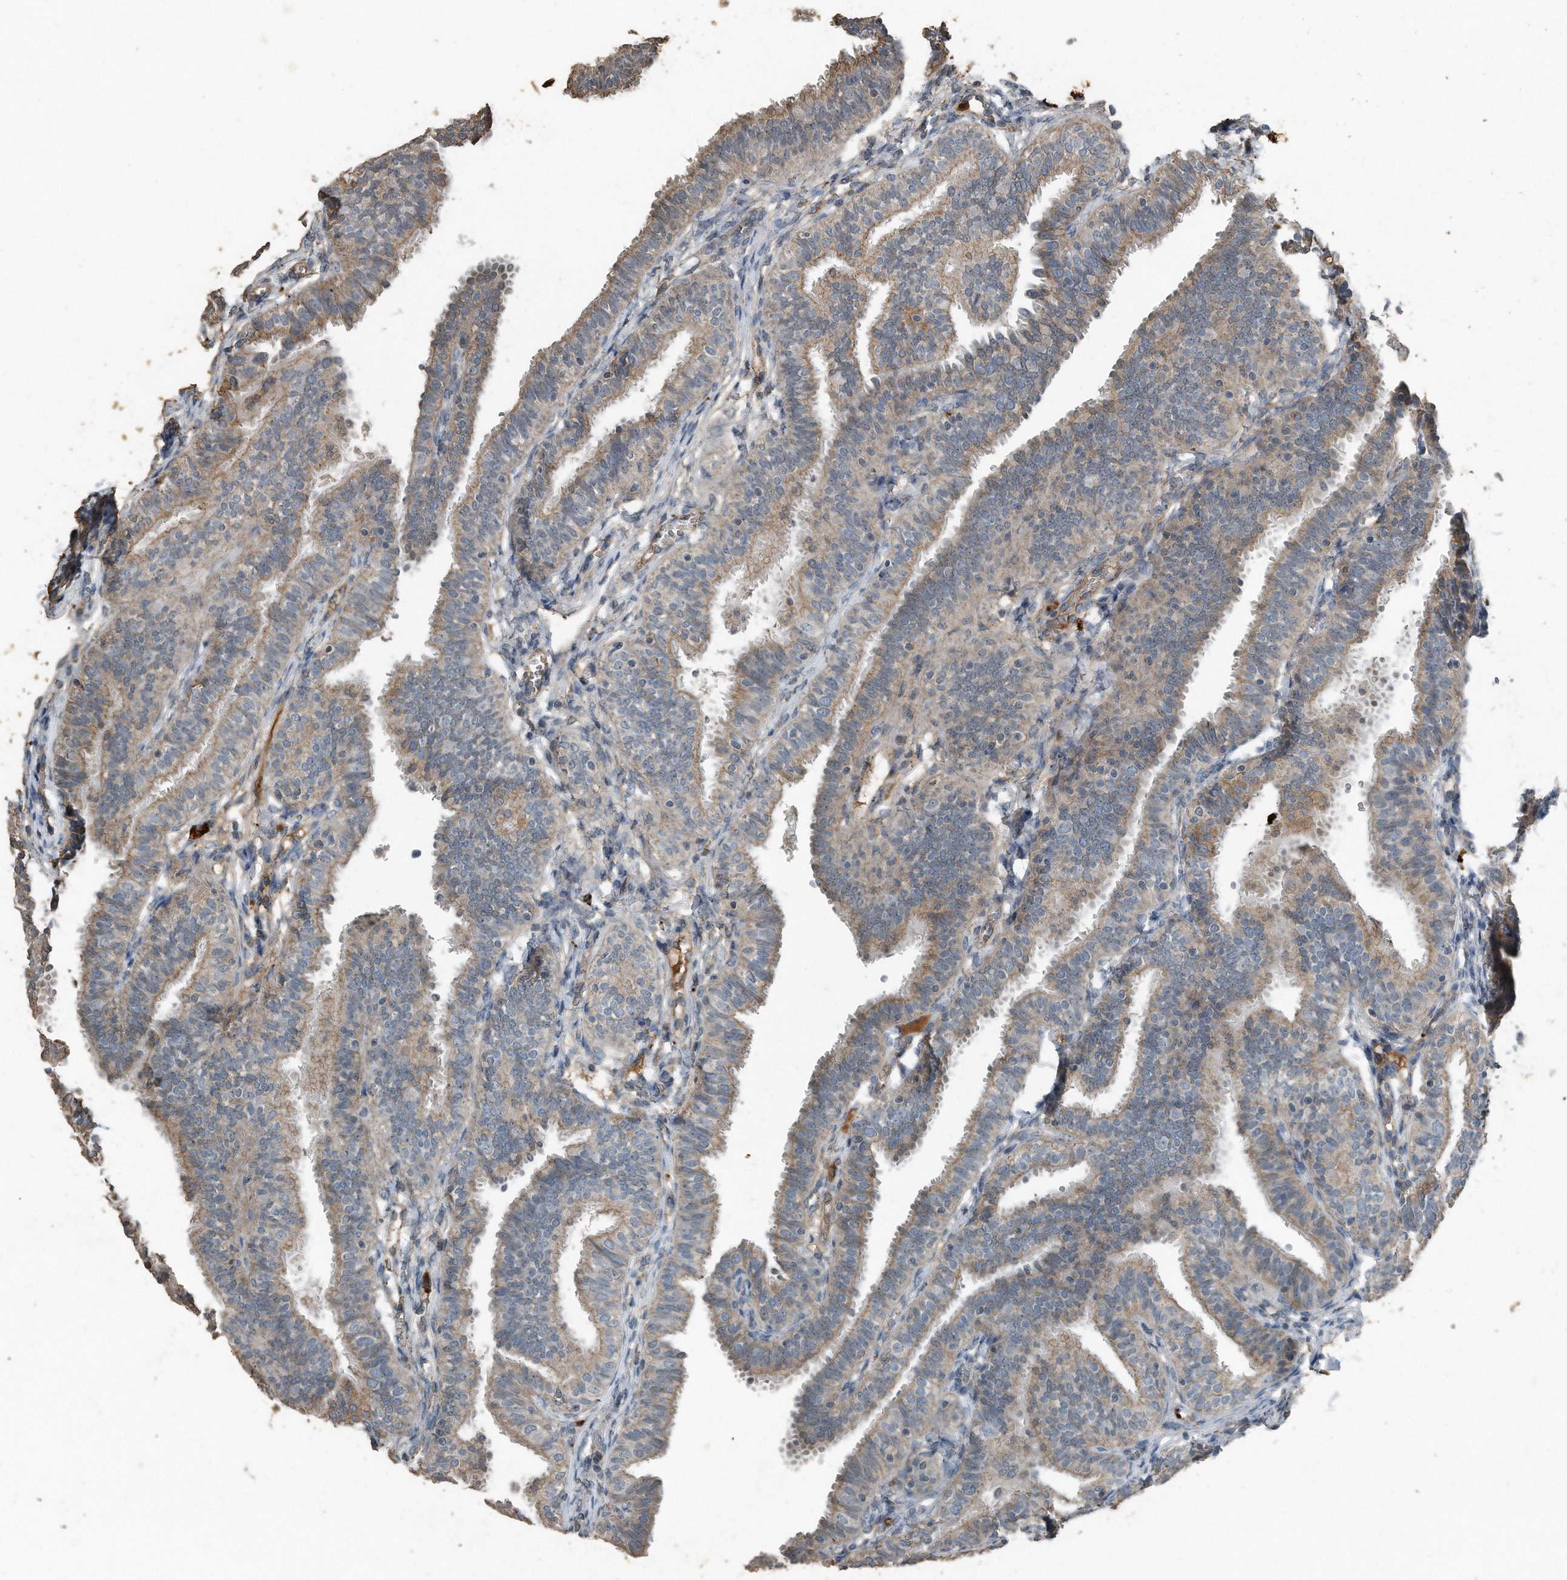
{"staining": {"intensity": "moderate", "quantity": "25%-75%", "location": "cytoplasmic/membranous"}, "tissue": "fallopian tube", "cell_type": "Glandular cells", "image_type": "normal", "snomed": [{"axis": "morphology", "description": "Normal tissue, NOS"}, {"axis": "topography", "description": "Fallopian tube"}], "caption": "Immunohistochemistry (IHC) micrograph of unremarkable human fallopian tube stained for a protein (brown), which exhibits medium levels of moderate cytoplasmic/membranous staining in approximately 25%-75% of glandular cells.", "gene": "C9", "patient": {"sex": "female", "age": 35}}